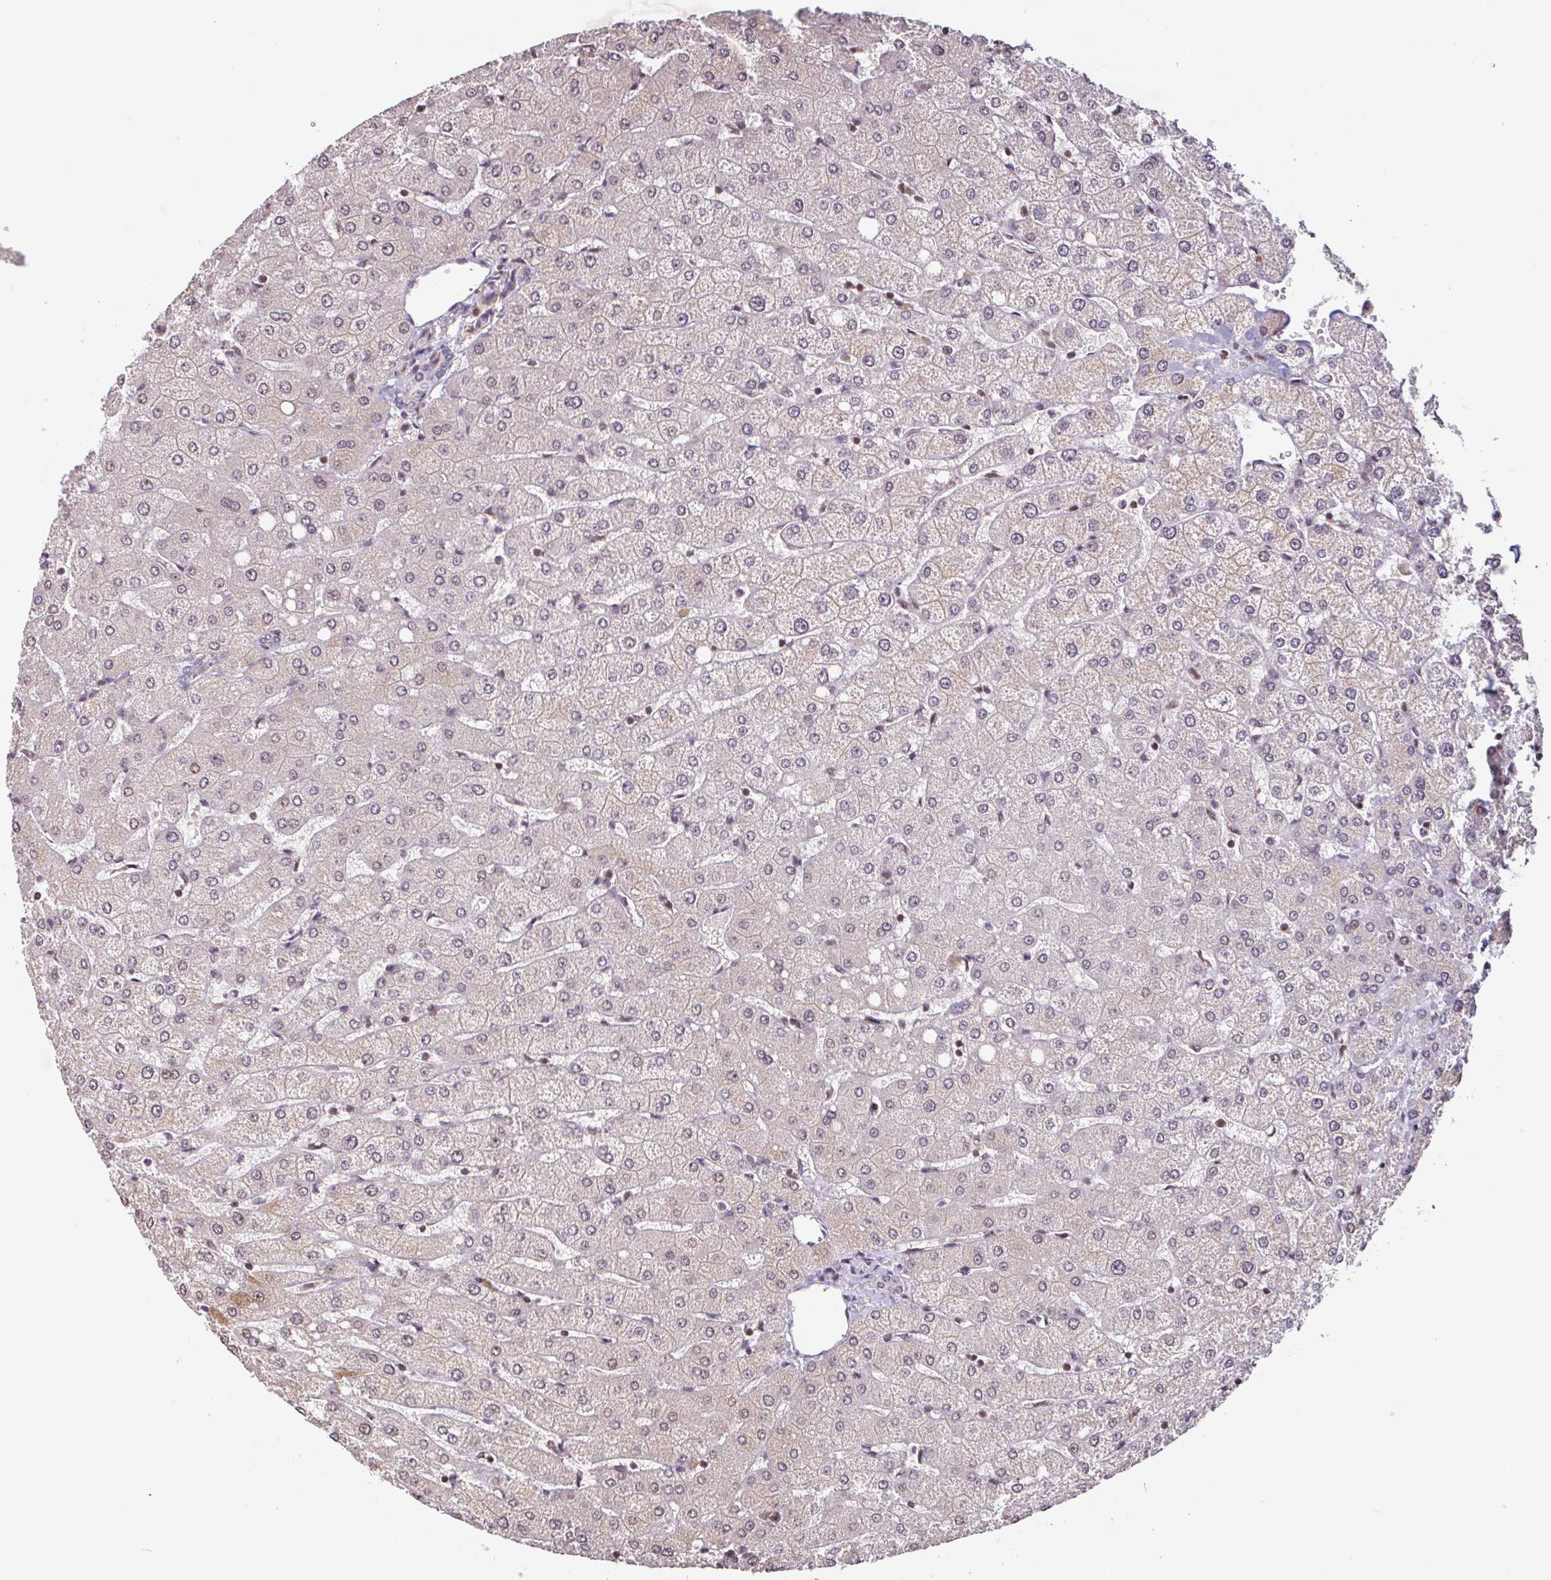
{"staining": {"intensity": "negative", "quantity": "none", "location": "none"}, "tissue": "liver", "cell_type": "Cholangiocytes", "image_type": "normal", "snomed": [{"axis": "morphology", "description": "Normal tissue, NOS"}, {"axis": "topography", "description": "Liver"}], "caption": "The immunohistochemistry micrograph has no significant positivity in cholangiocytes of liver. Brightfield microscopy of IHC stained with DAB (brown) and hematoxylin (blue), captured at high magnification.", "gene": "DR1", "patient": {"sex": "female", "age": 54}}